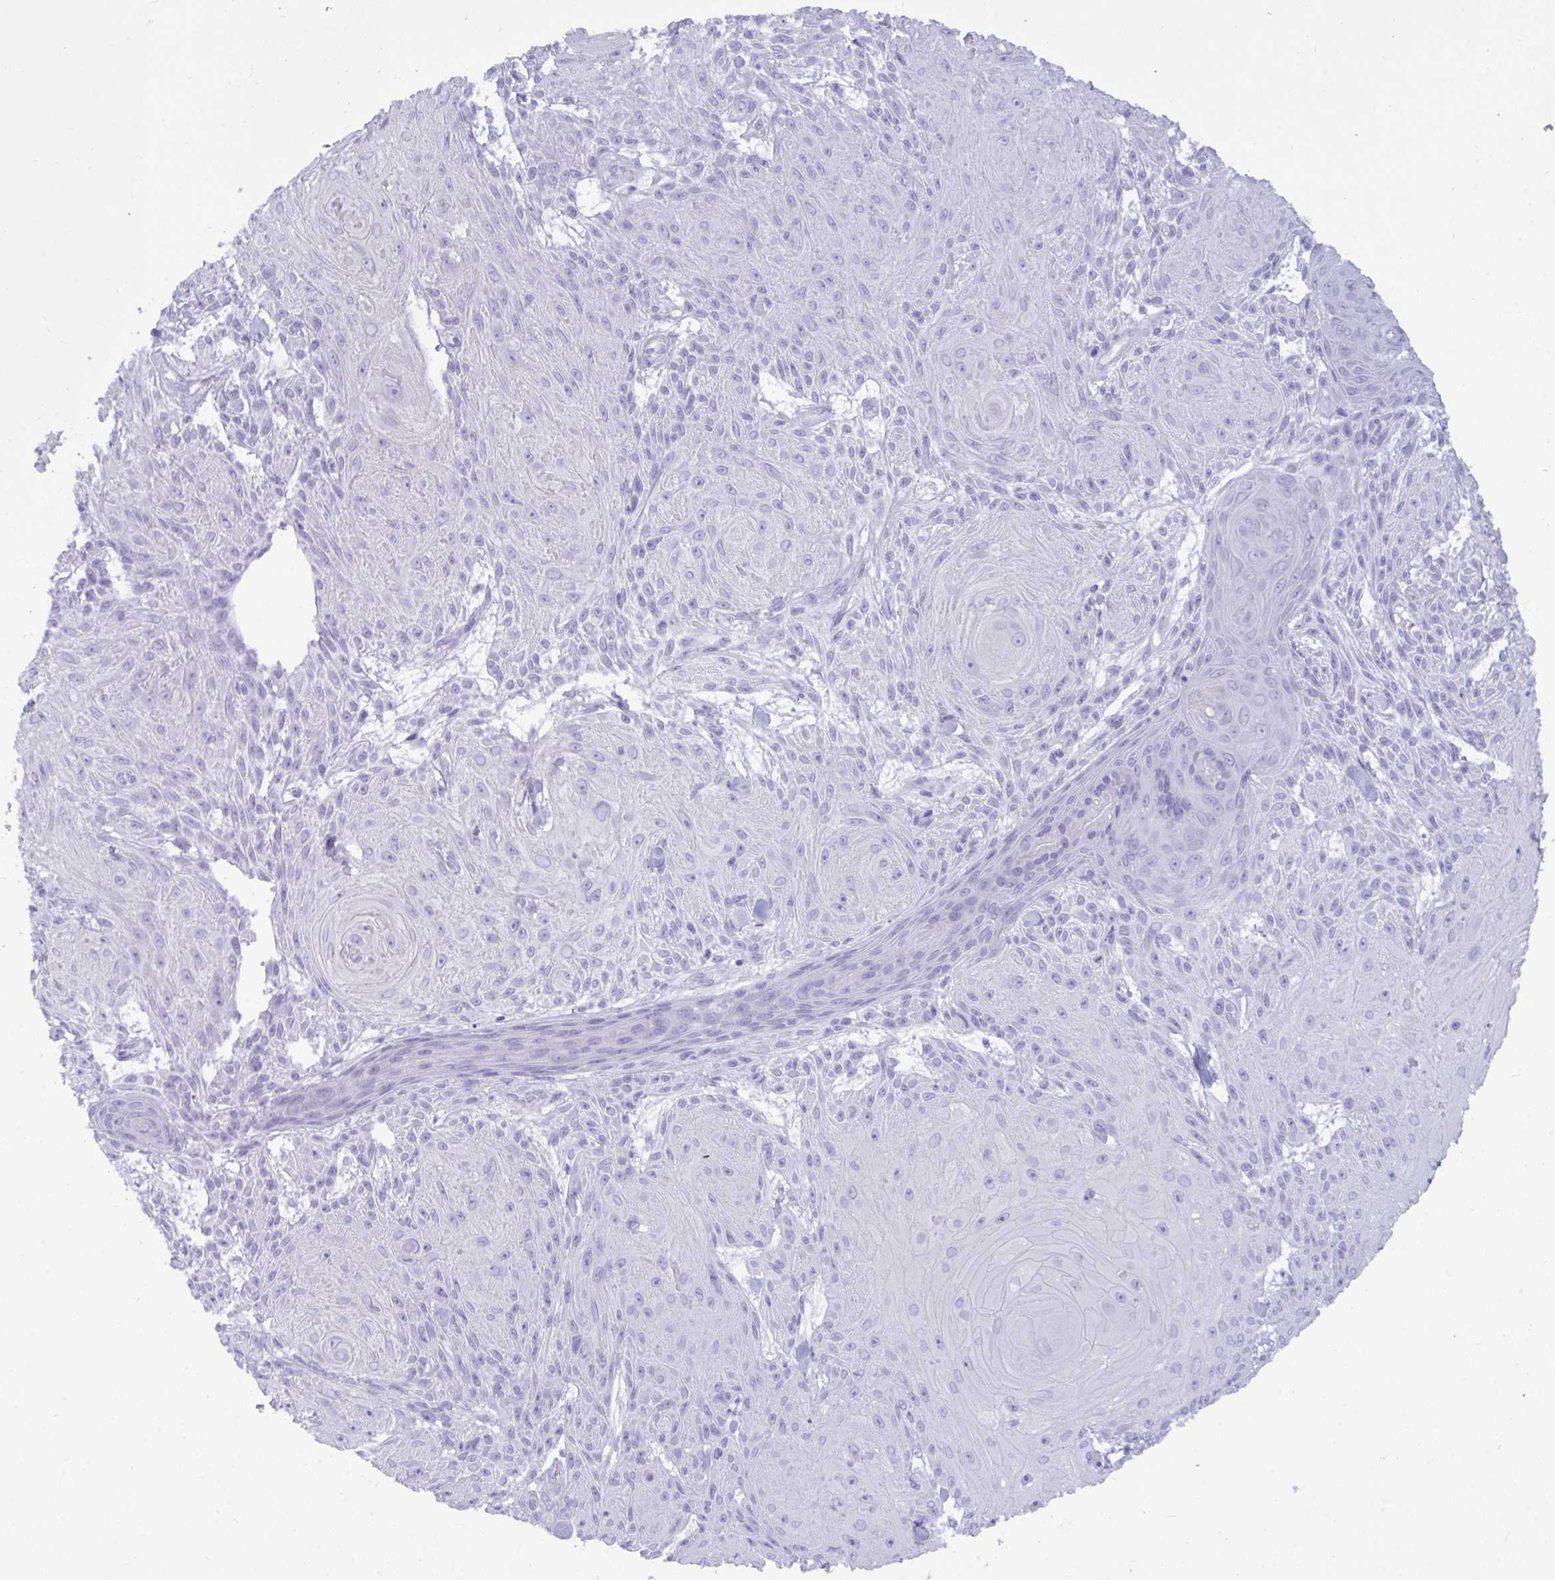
{"staining": {"intensity": "negative", "quantity": "none", "location": "none"}, "tissue": "skin cancer", "cell_type": "Tumor cells", "image_type": "cancer", "snomed": [{"axis": "morphology", "description": "Squamous cell carcinoma, NOS"}, {"axis": "topography", "description": "Skin"}], "caption": "The image displays no significant staining in tumor cells of skin squamous cell carcinoma.", "gene": "ANKRD60", "patient": {"sex": "male", "age": 88}}